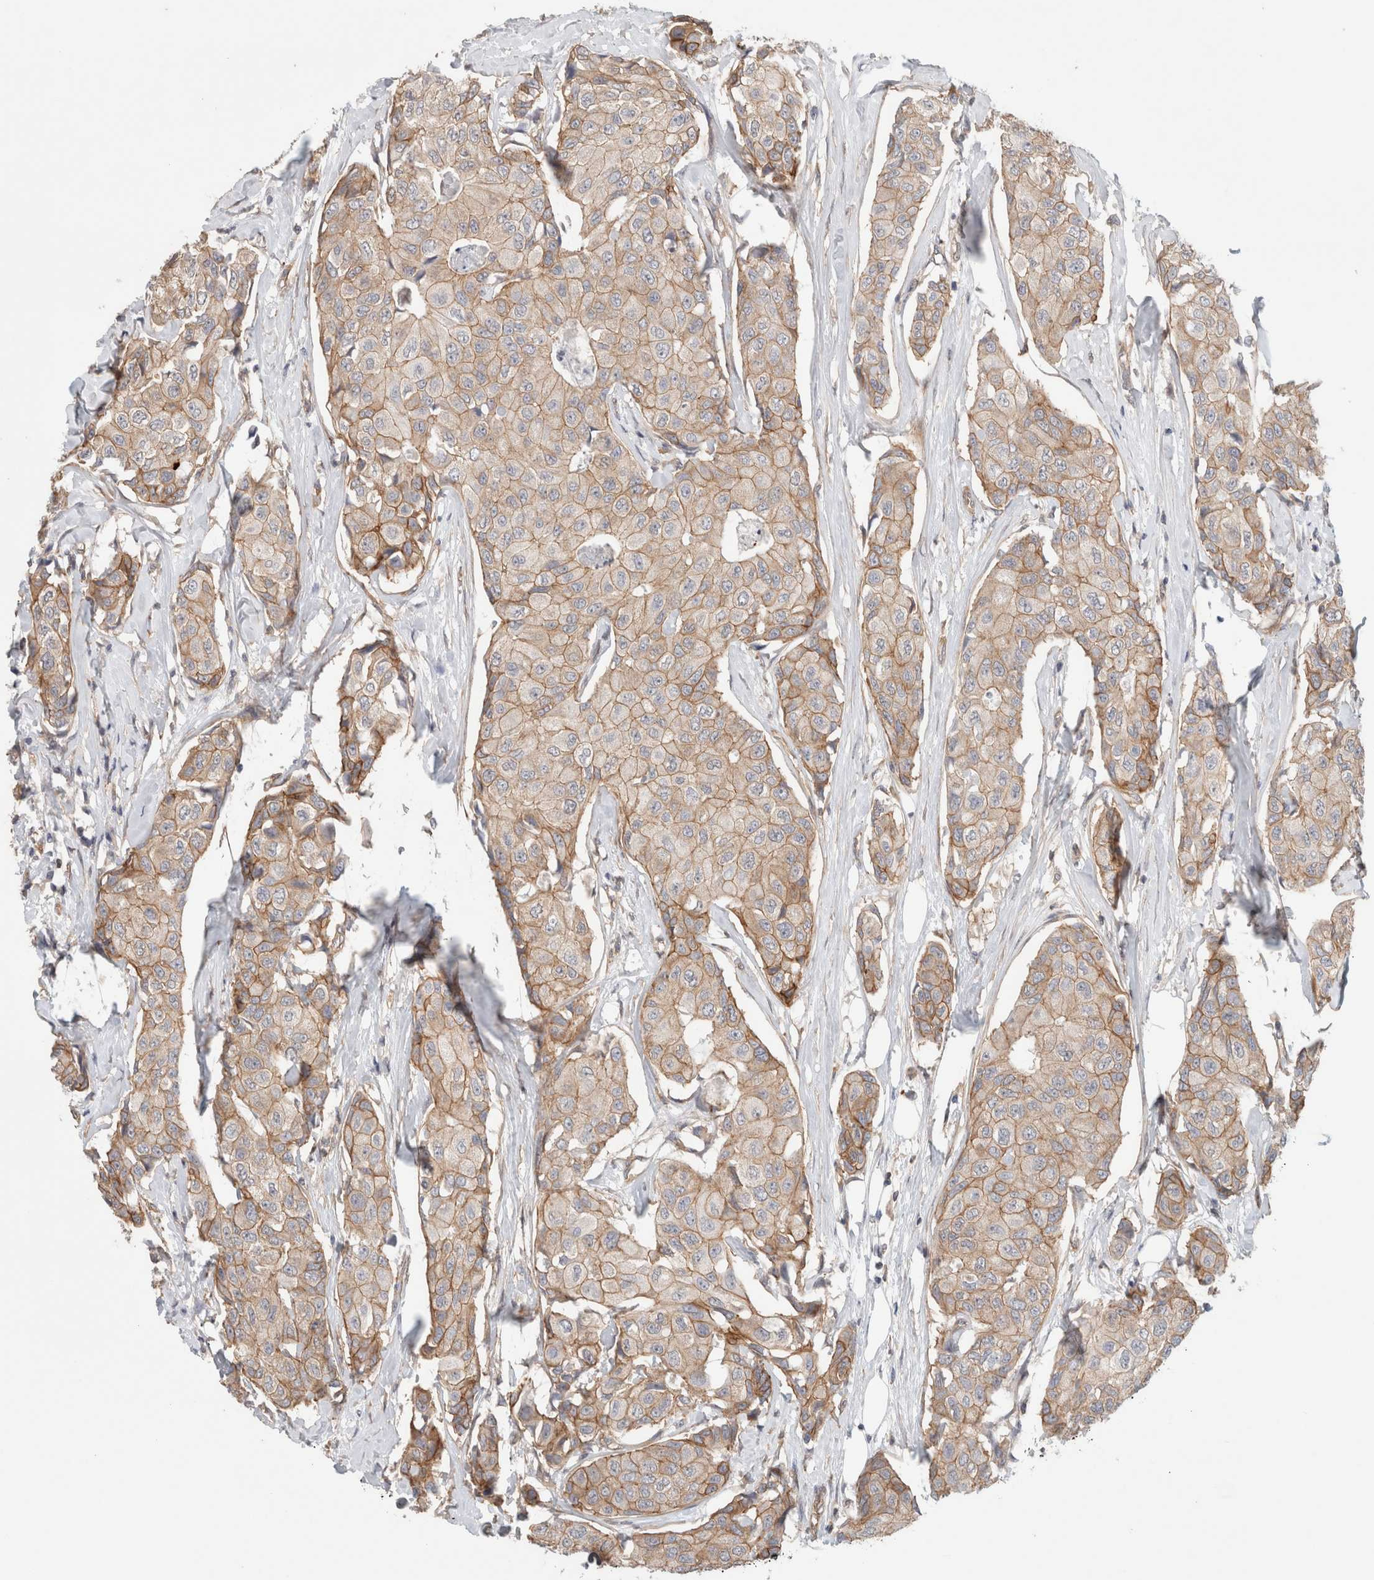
{"staining": {"intensity": "moderate", "quantity": "25%-75%", "location": "cytoplasmic/membranous"}, "tissue": "breast cancer", "cell_type": "Tumor cells", "image_type": "cancer", "snomed": [{"axis": "morphology", "description": "Duct carcinoma"}, {"axis": "topography", "description": "Breast"}], "caption": "A brown stain labels moderate cytoplasmic/membranous expression of a protein in human breast cancer (infiltrating ductal carcinoma) tumor cells.", "gene": "RASAL2", "patient": {"sex": "female", "age": 80}}